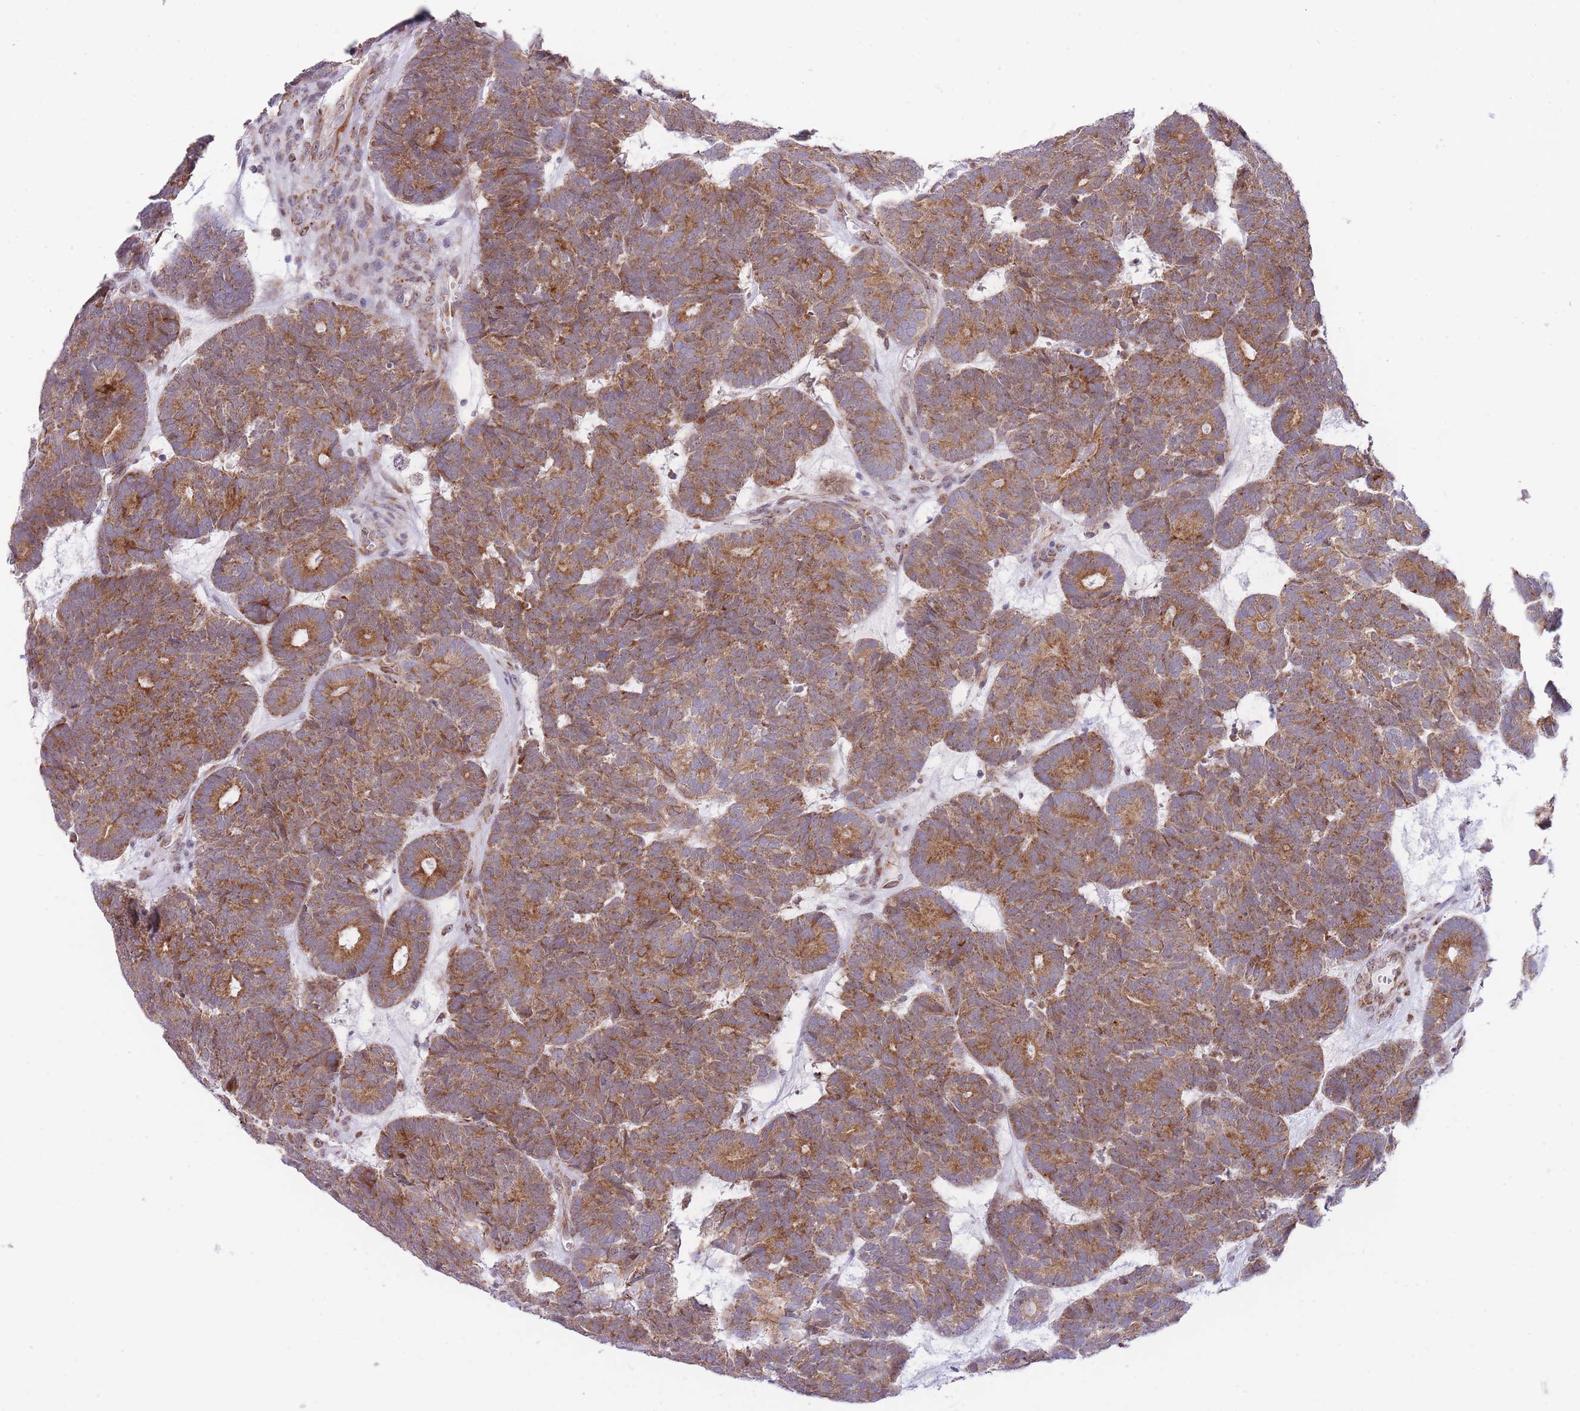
{"staining": {"intensity": "moderate", "quantity": ">75%", "location": "cytoplasmic/membranous"}, "tissue": "head and neck cancer", "cell_type": "Tumor cells", "image_type": "cancer", "snomed": [{"axis": "morphology", "description": "Adenocarcinoma, NOS"}, {"axis": "topography", "description": "Head-Neck"}], "caption": "Head and neck adenocarcinoma was stained to show a protein in brown. There is medium levels of moderate cytoplasmic/membranous expression in approximately >75% of tumor cells.", "gene": "EXOSC8", "patient": {"sex": "female", "age": 81}}